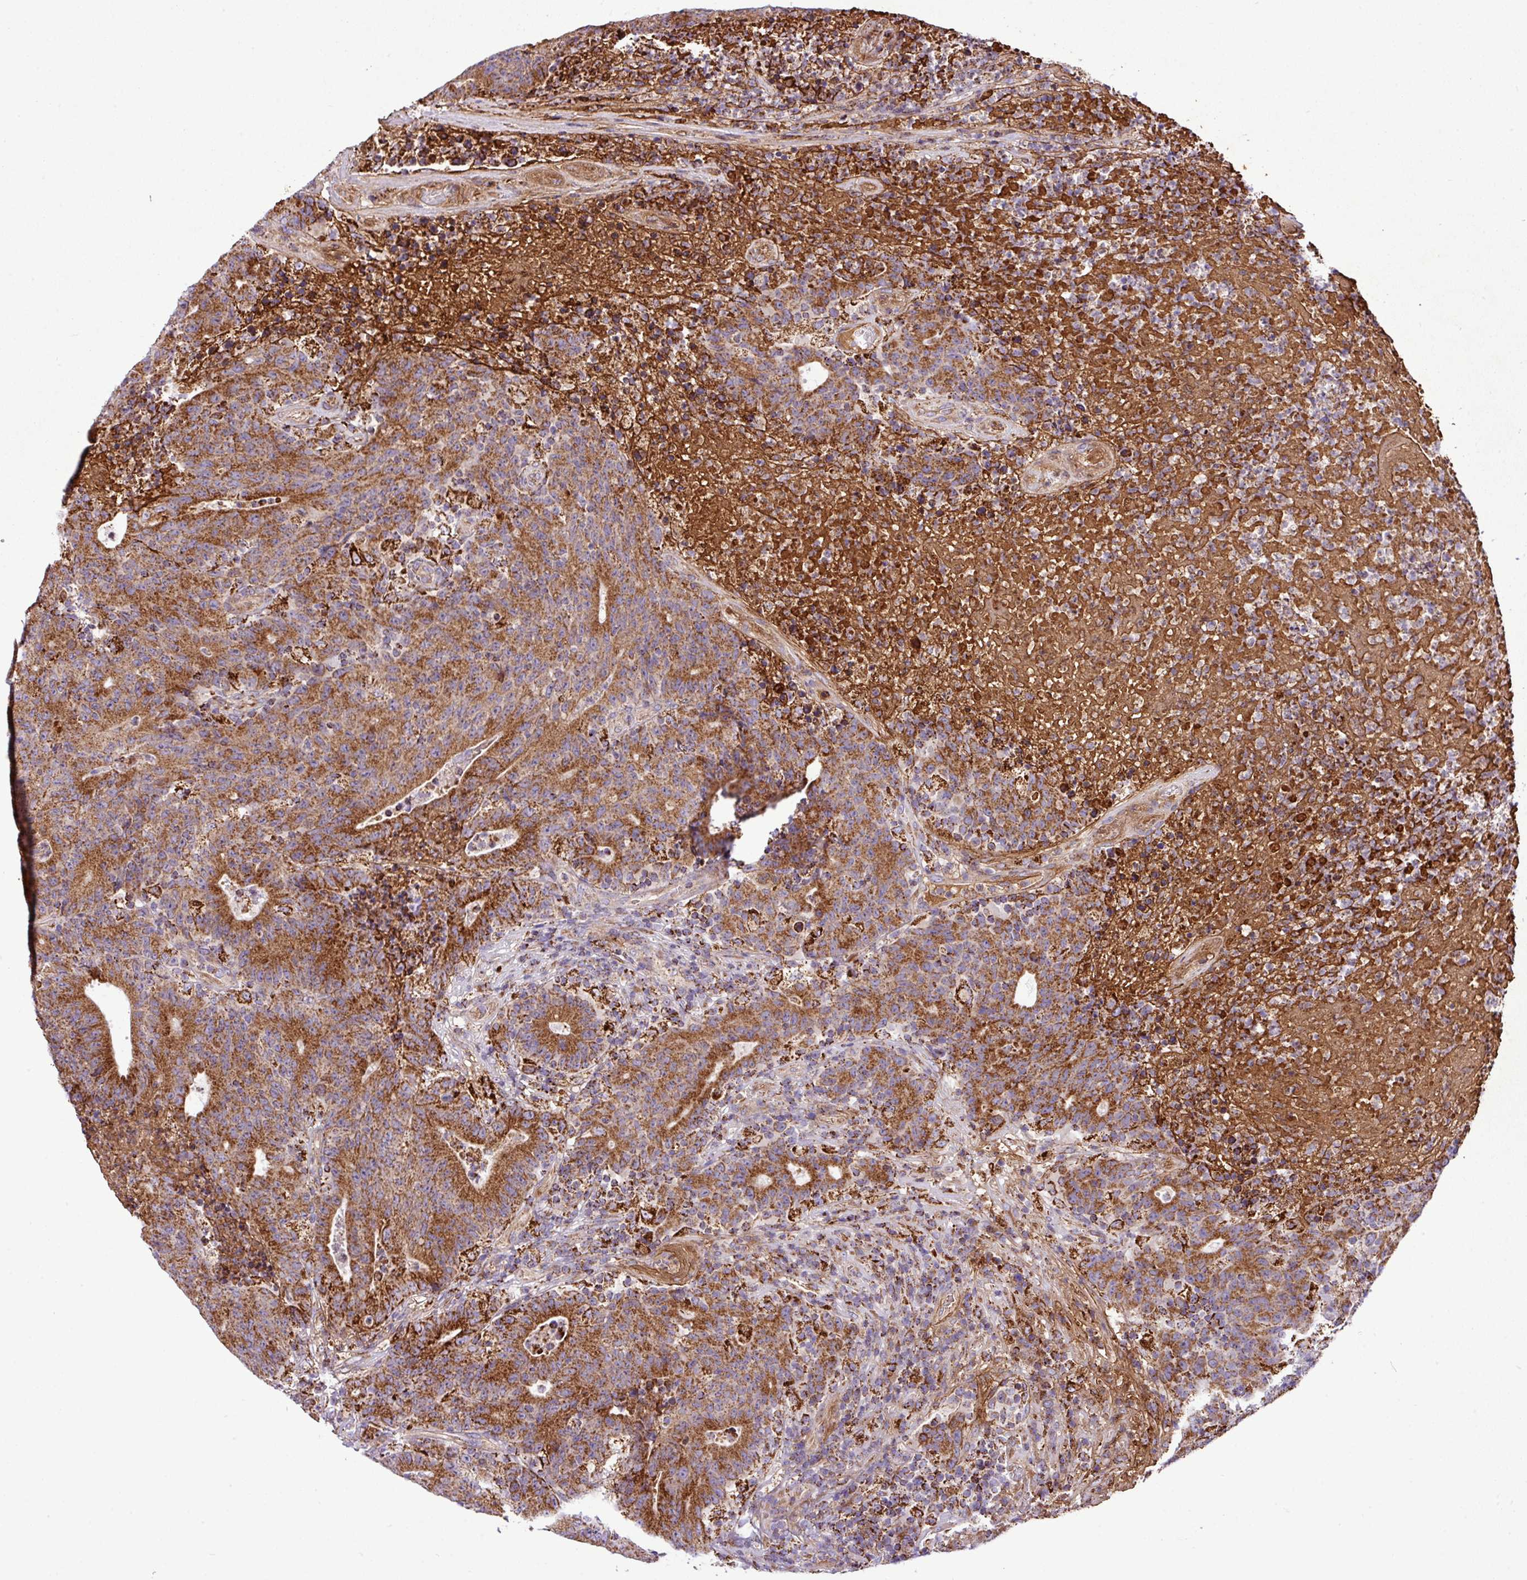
{"staining": {"intensity": "moderate", "quantity": ">75%", "location": "cytoplasmic/membranous"}, "tissue": "colorectal cancer", "cell_type": "Tumor cells", "image_type": "cancer", "snomed": [{"axis": "morphology", "description": "Adenocarcinoma, NOS"}, {"axis": "topography", "description": "Colon"}], "caption": "Colorectal cancer (adenocarcinoma) stained for a protein exhibits moderate cytoplasmic/membranous positivity in tumor cells.", "gene": "ZNF569", "patient": {"sex": "female", "age": 75}}